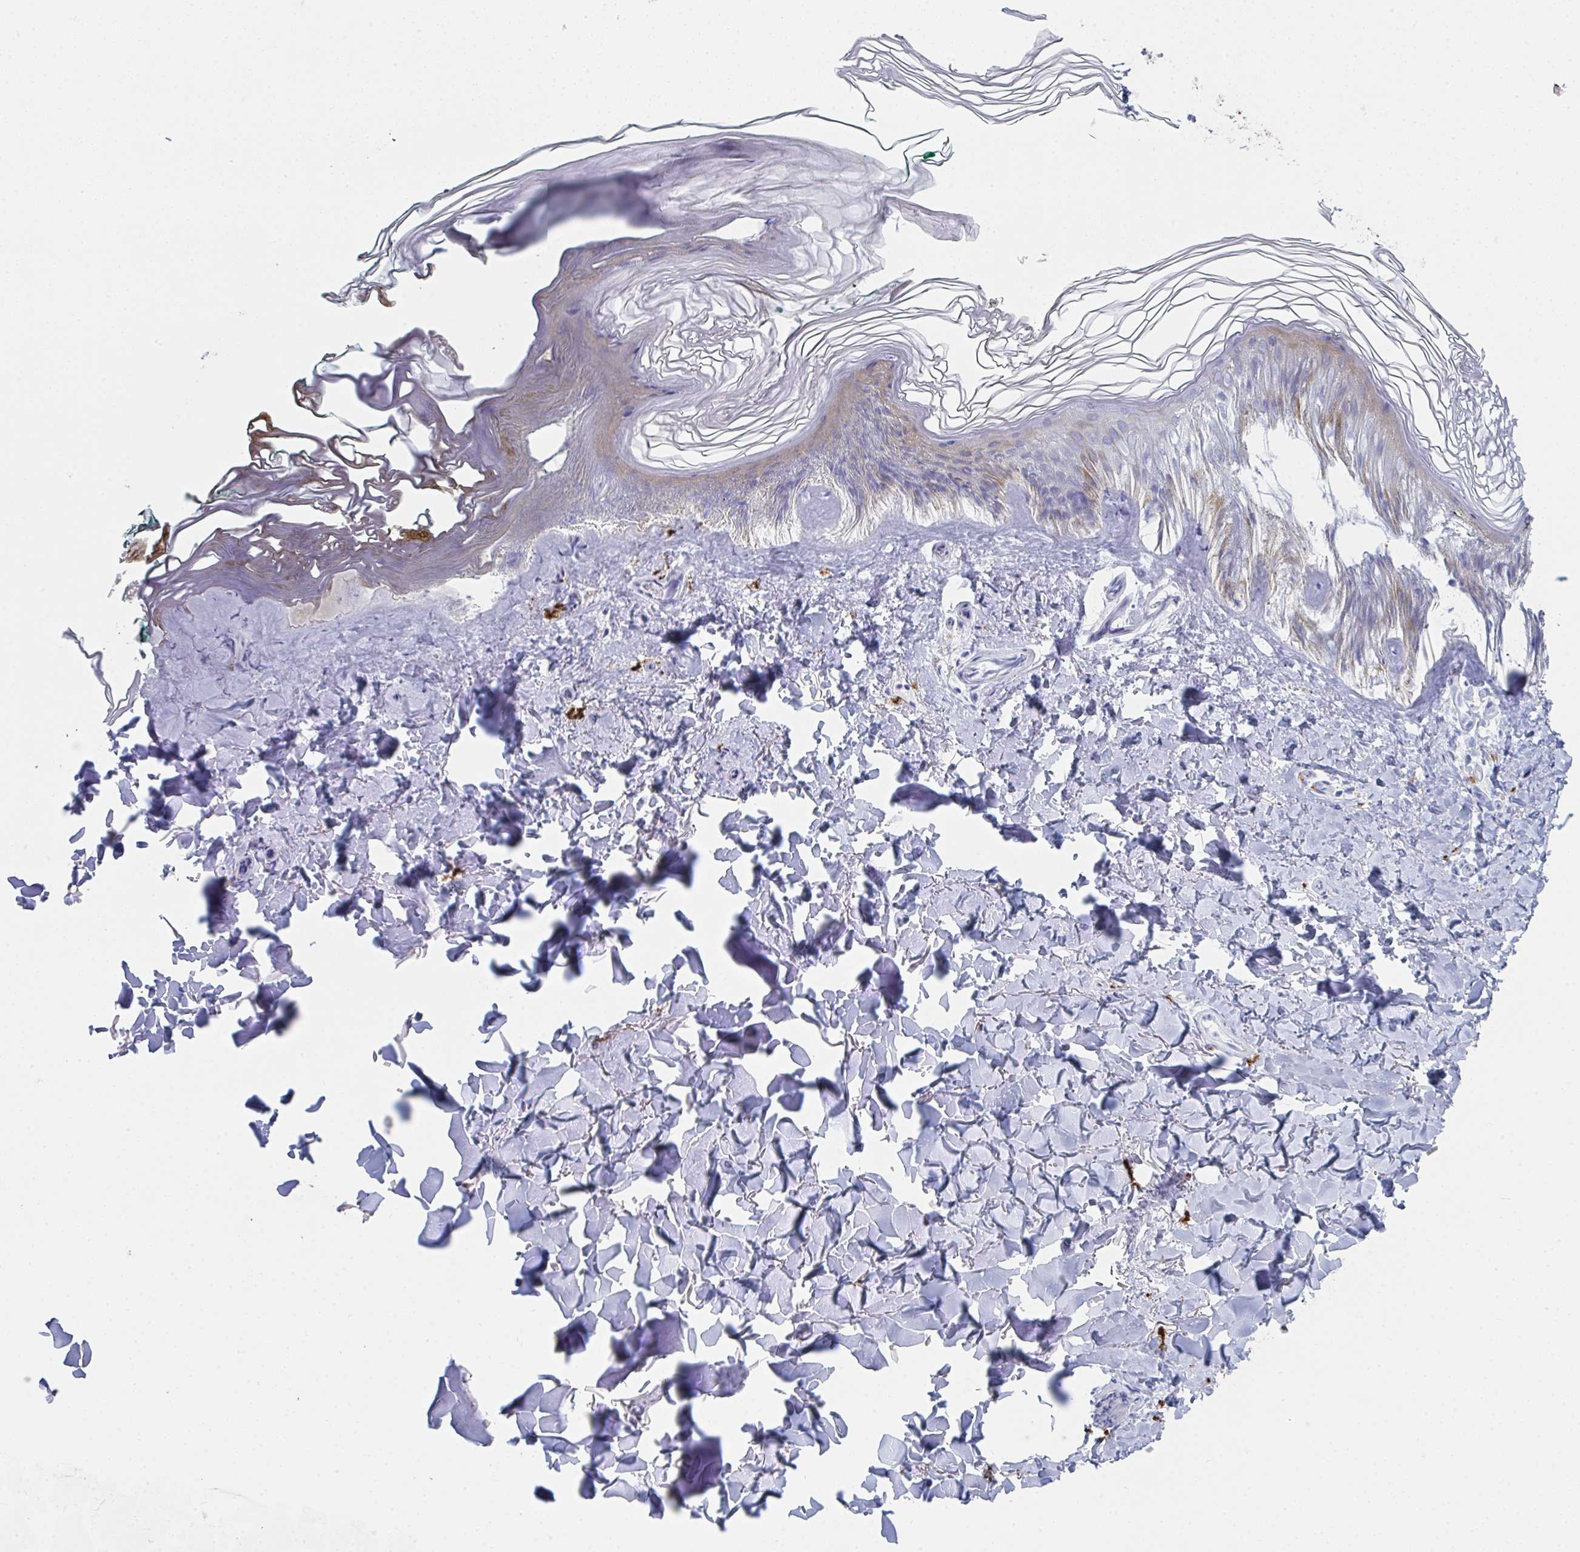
{"staining": {"intensity": "negative", "quantity": "none", "location": "none"}, "tissue": "skin", "cell_type": "Fibroblasts", "image_type": "normal", "snomed": [{"axis": "morphology", "description": "Normal tissue, NOS"}, {"axis": "topography", "description": "Skin"}, {"axis": "topography", "description": "Peripheral nerve tissue"}], "caption": "A histopathology image of skin stained for a protein demonstrates no brown staining in fibroblasts. (Stains: DAB immunohistochemistry with hematoxylin counter stain, Microscopy: brightfield microscopy at high magnification).", "gene": "ZNF684", "patient": {"sex": "female", "age": 45}}